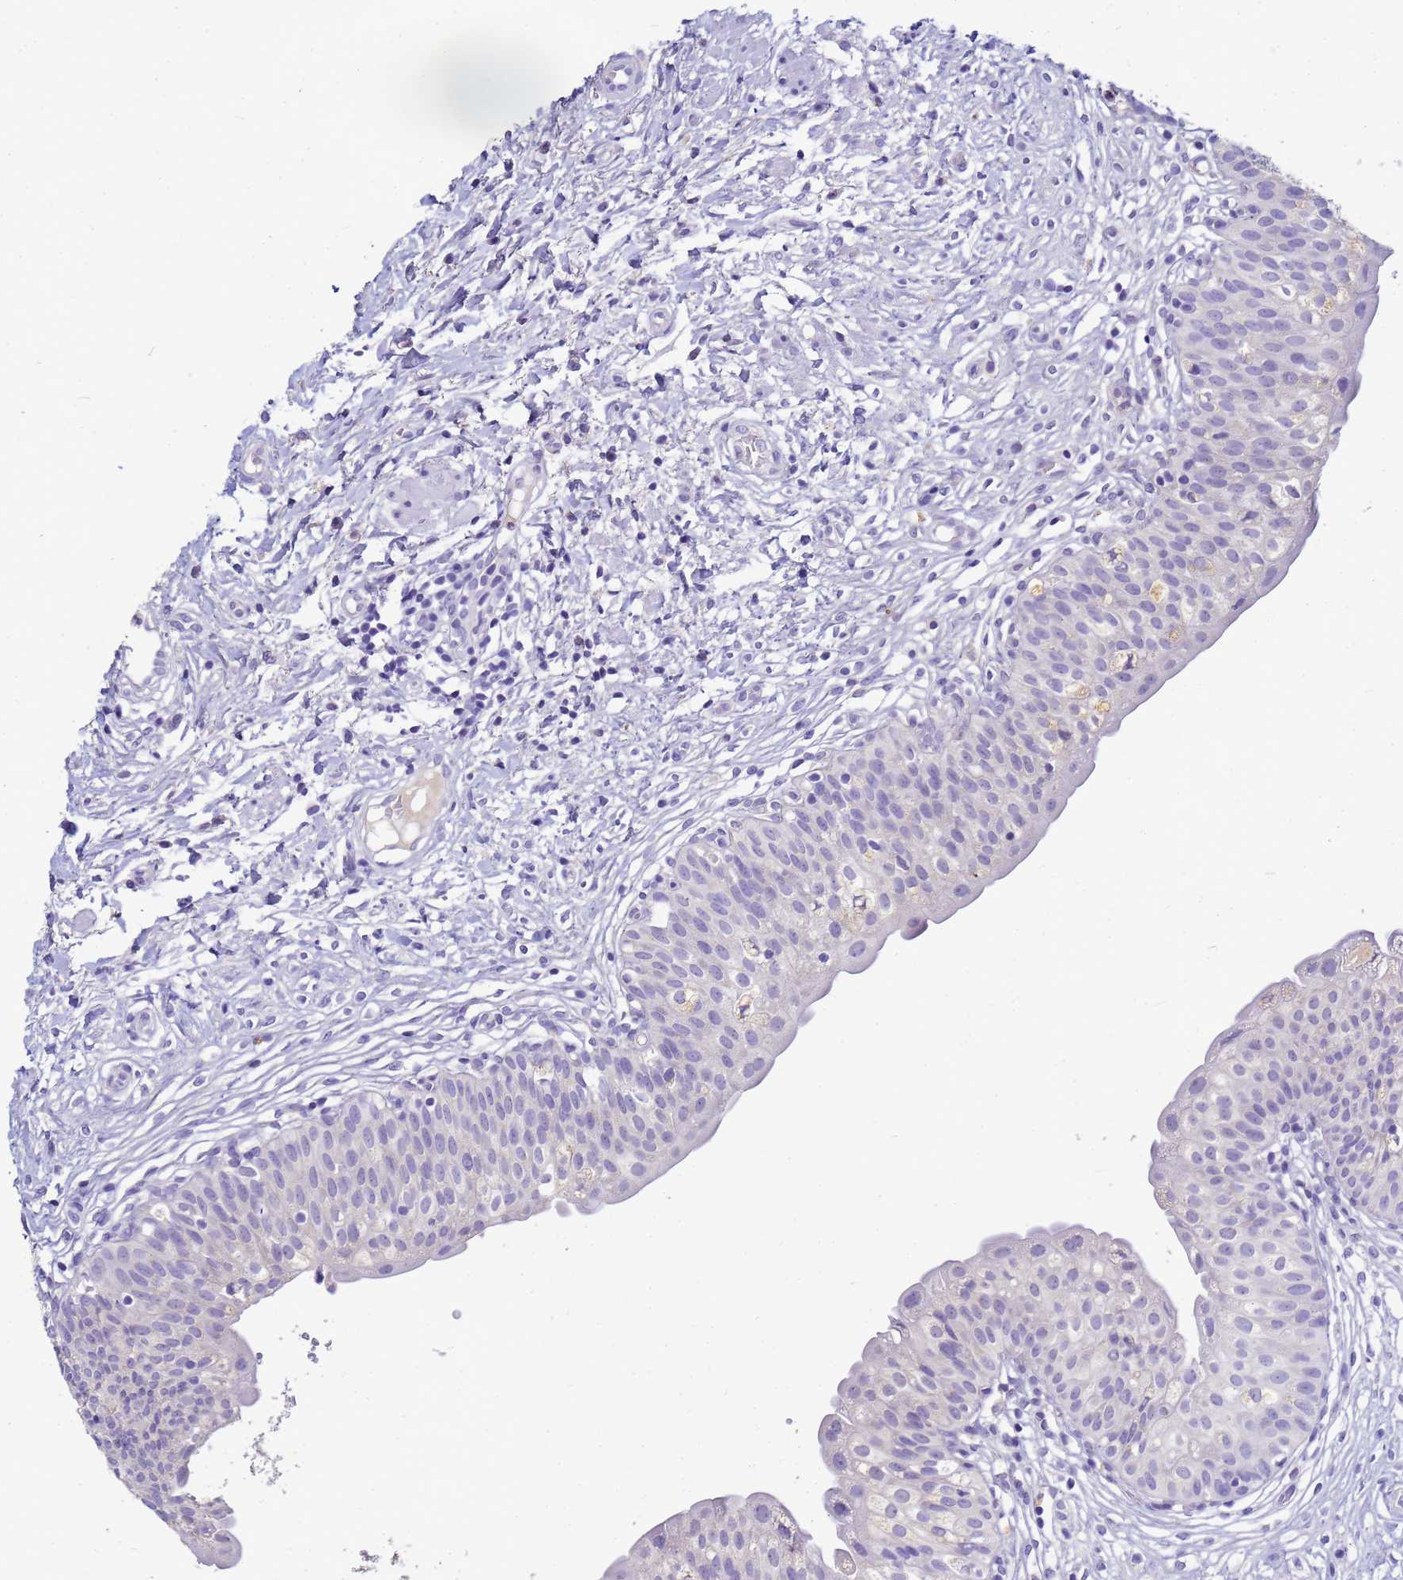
{"staining": {"intensity": "moderate", "quantity": "<25%", "location": "cytoplasmic/membranous"}, "tissue": "urinary bladder", "cell_type": "Urothelial cells", "image_type": "normal", "snomed": [{"axis": "morphology", "description": "Normal tissue, NOS"}, {"axis": "topography", "description": "Urinary bladder"}], "caption": "Immunohistochemical staining of normal human urinary bladder displays moderate cytoplasmic/membranous protein expression in approximately <25% of urothelial cells. The protein is shown in brown color, while the nuclei are stained blue.", "gene": "B3GNT8", "patient": {"sex": "male", "age": 55}}